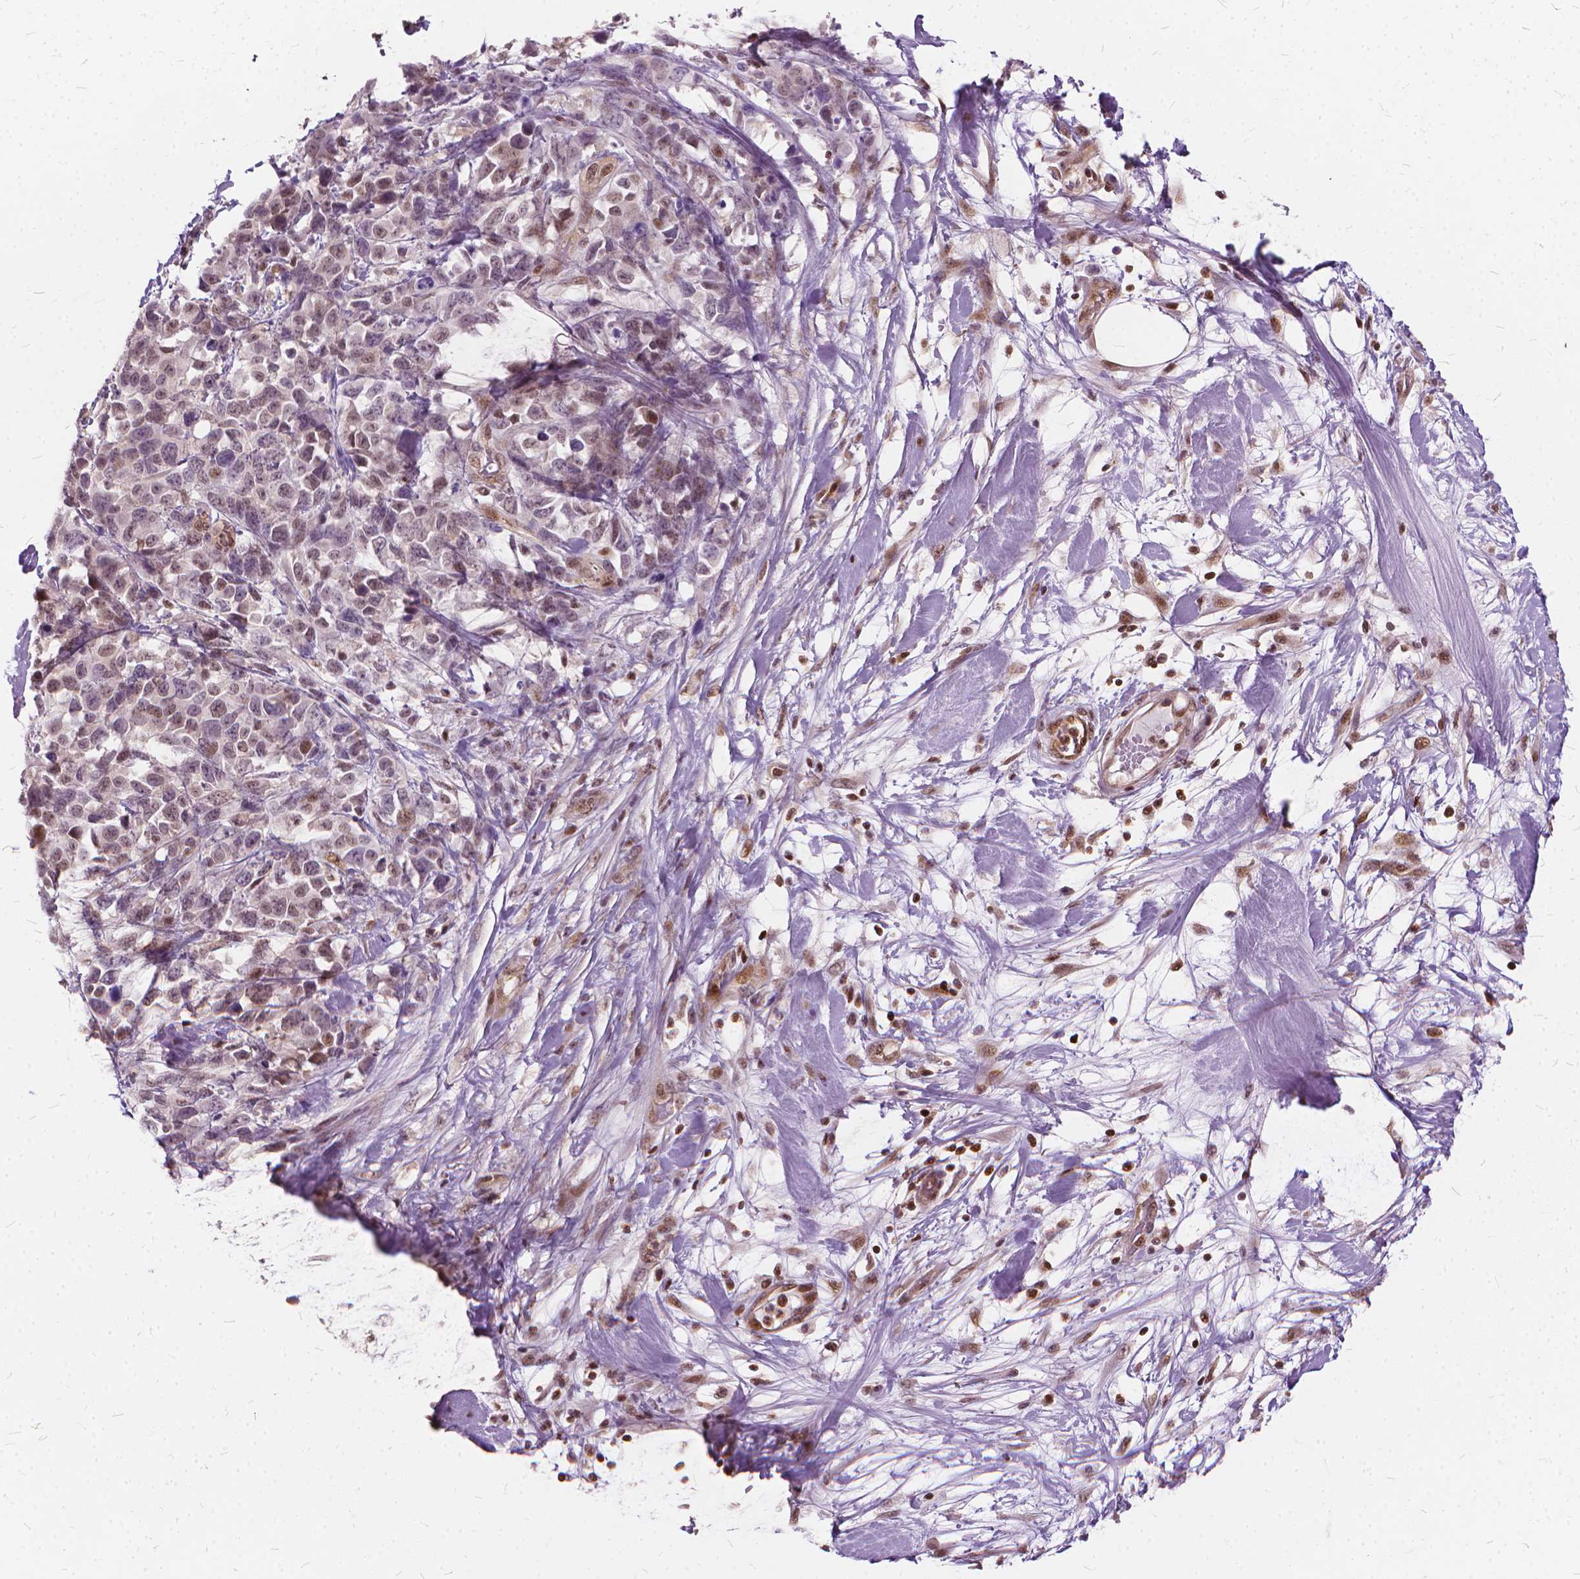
{"staining": {"intensity": "weak", "quantity": "25%-75%", "location": "nuclear"}, "tissue": "melanoma", "cell_type": "Tumor cells", "image_type": "cancer", "snomed": [{"axis": "morphology", "description": "Malignant melanoma, Metastatic site"}, {"axis": "topography", "description": "Skin"}], "caption": "Melanoma stained for a protein (brown) displays weak nuclear positive staining in about 25%-75% of tumor cells.", "gene": "STAT5B", "patient": {"sex": "male", "age": 84}}